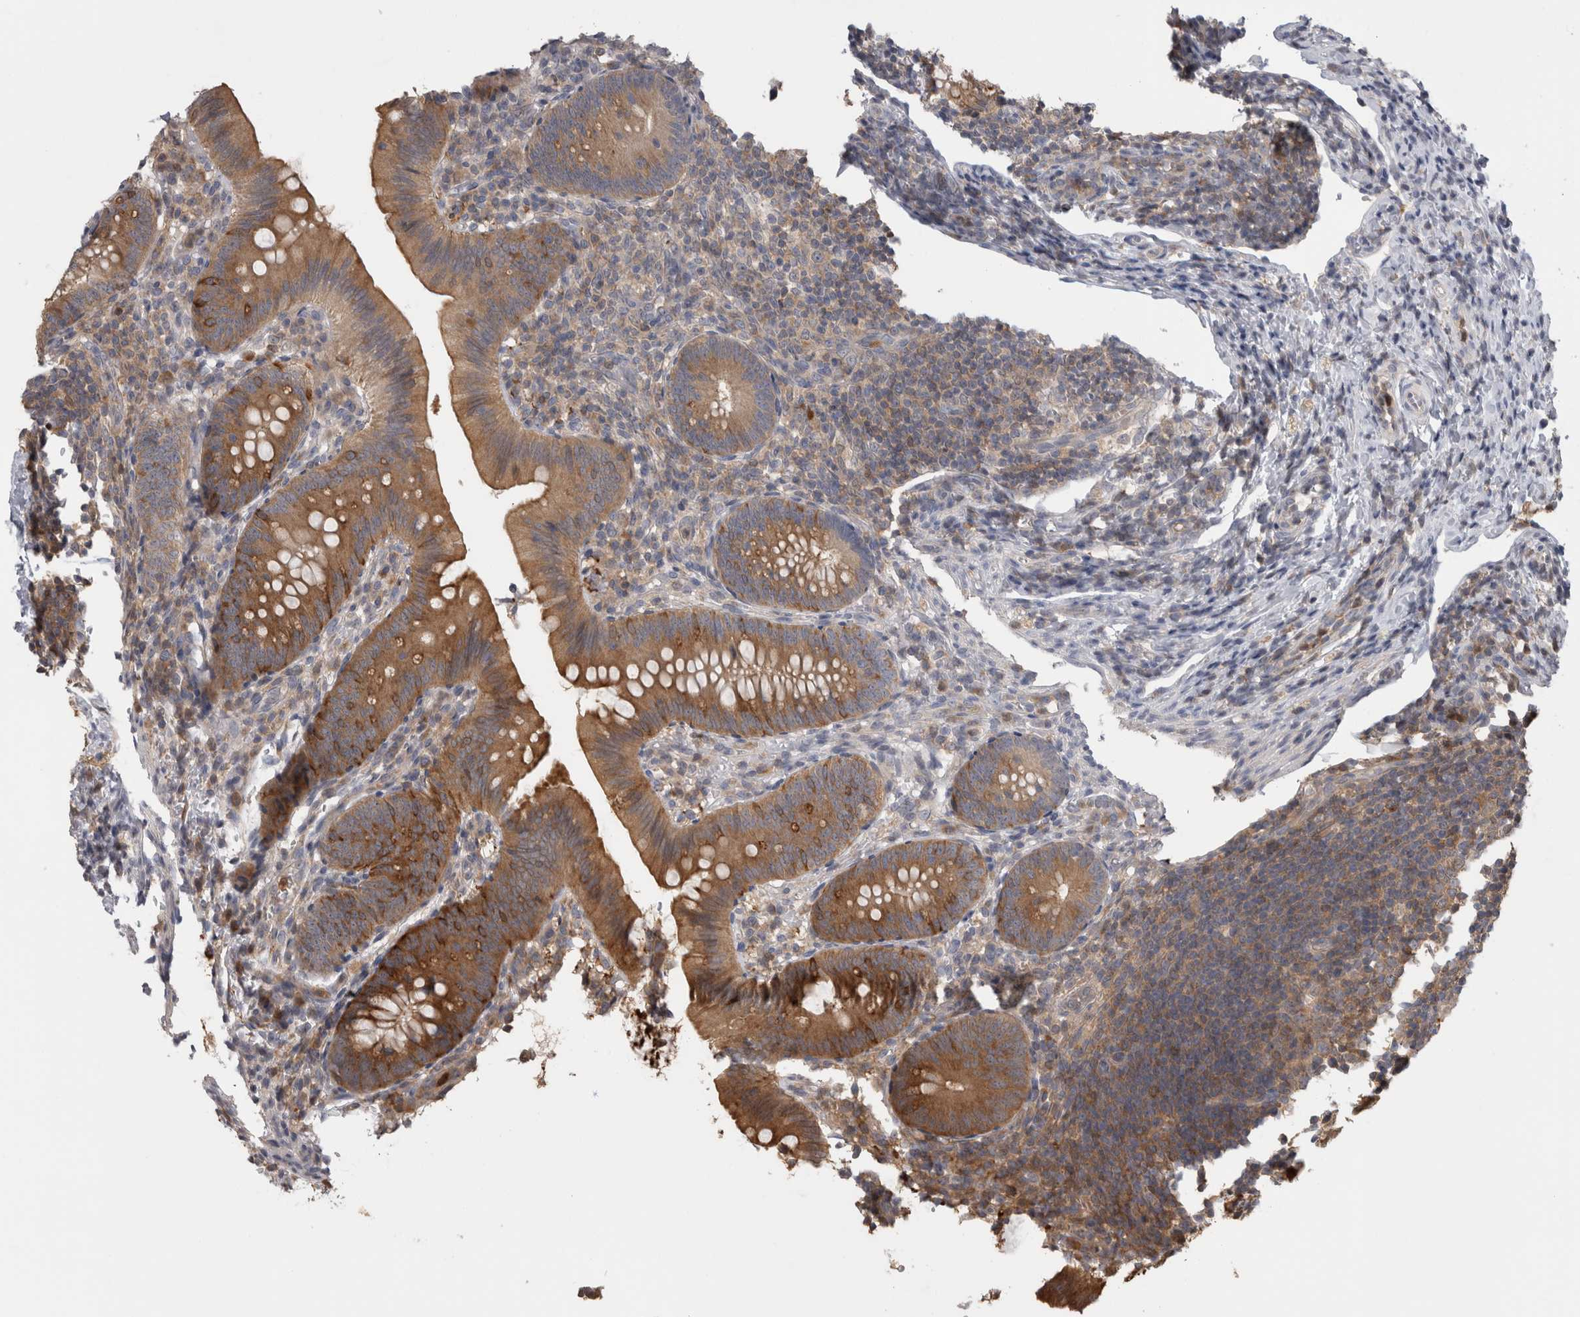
{"staining": {"intensity": "moderate", "quantity": ">75%", "location": "cytoplasmic/membranous"}, "tissue": "appendix", "cell_type": "Glandular cells", "image_type": "normal", "snomed": [{"axis": "morphology", "description": "Normal tissue, NOS"}, {"axis": "topography", "description": "Appendix"}], "caption": "Protein expression analysis of unremarkable appendix exhibits moderate cytoplasmic/membranous expression in approximately >75% of glandular cells.", "gene": "USH1G", "patient": {"sex": "male", "age": 1}}